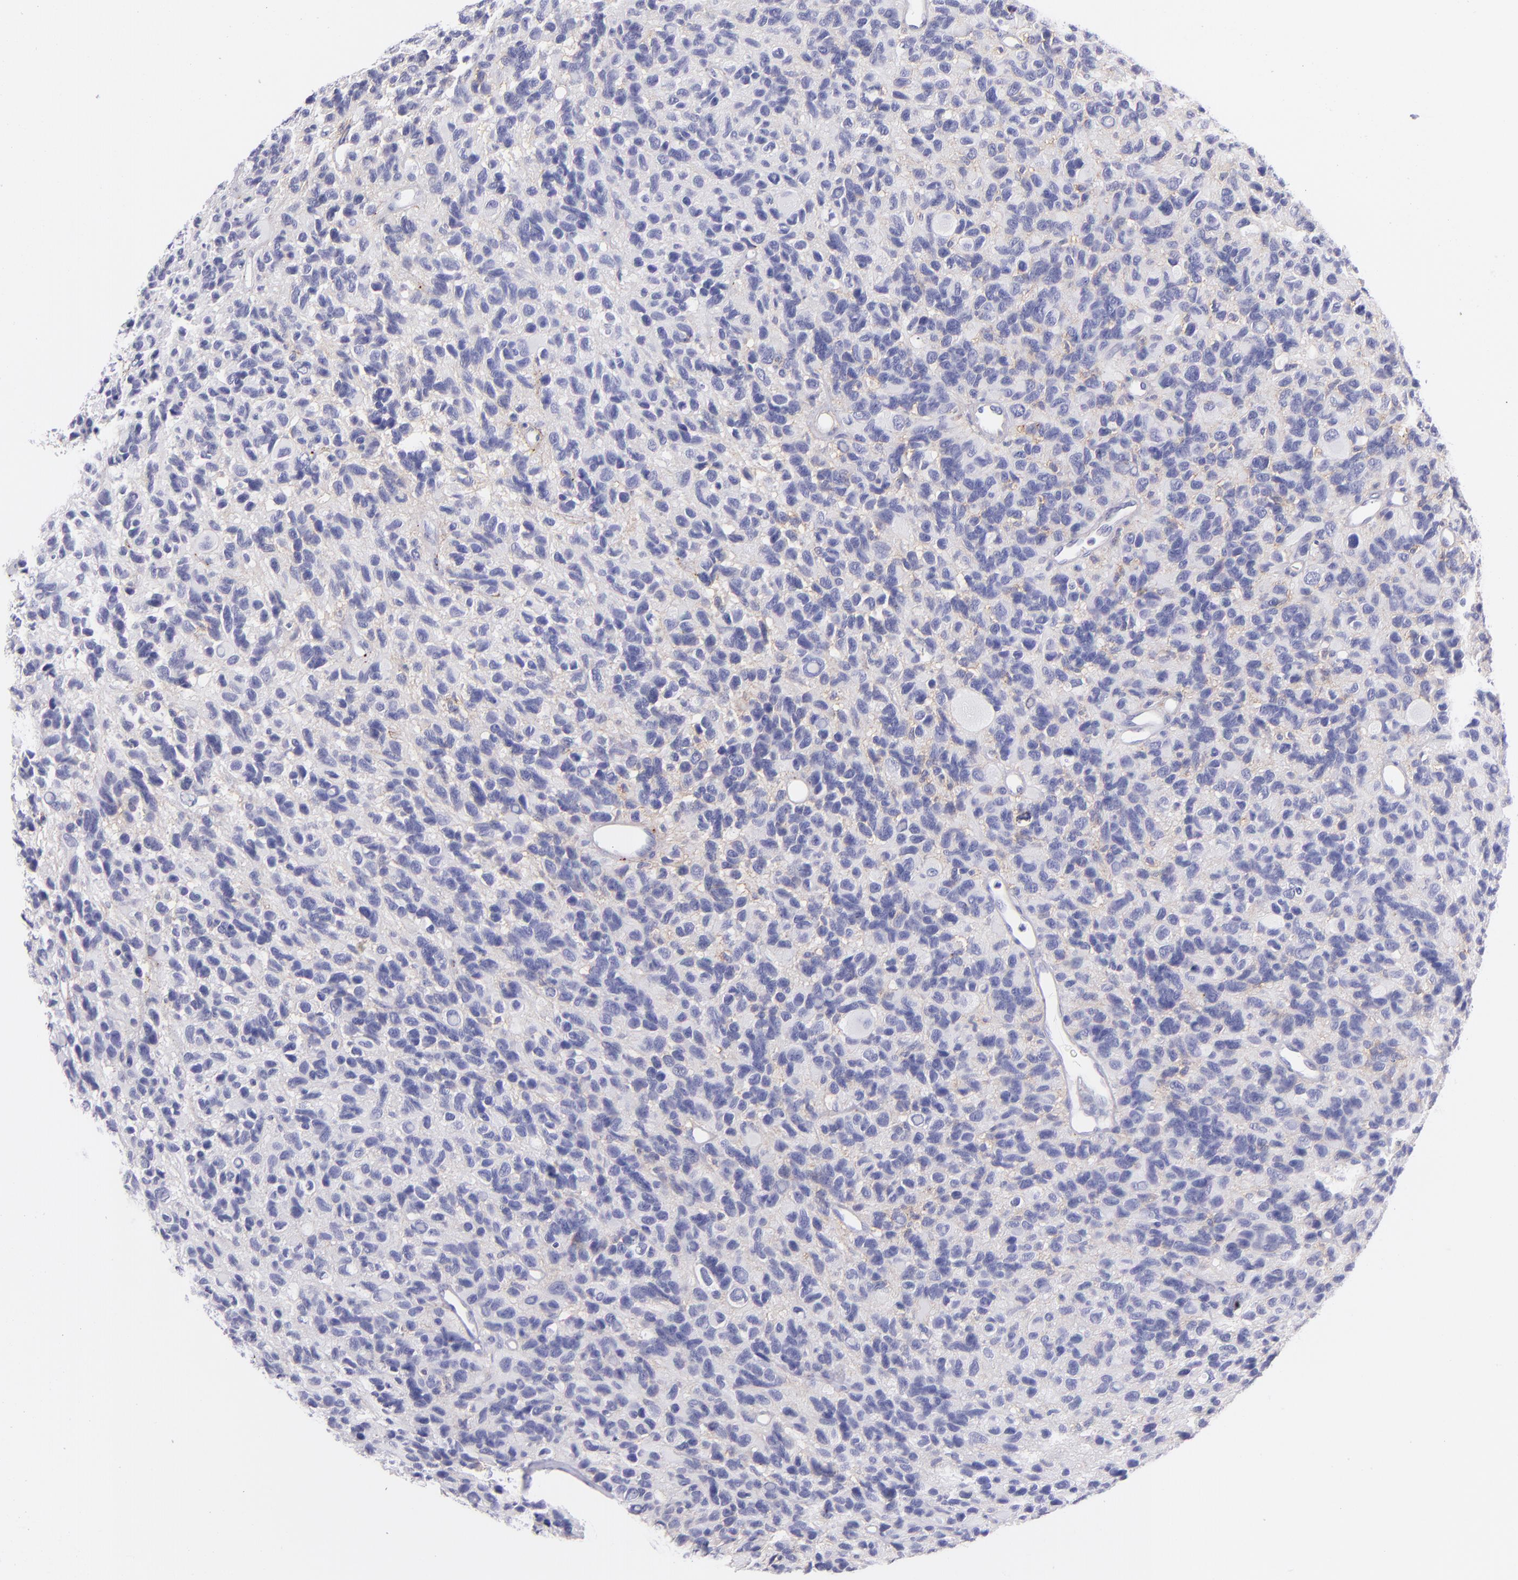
{"staining": {"intensity": "weak", "quantity": "<25%", "location": "cytoplasmic/membranous"}, "tissue": "glioma", "cell_type": "Tumor cells", "image_type": "cancer", "snomed": [{"axis": "morphology", "description": "Glioma, malignant, High grade"}, {"axis": "topography", "description": "Brain"}], "caption": "The immunohistochemistry (IHC) image has no significant expression in tumor cells of glioma tissue.", "gene": "CD81", "patient": {"sex": "male", "age": 77}}